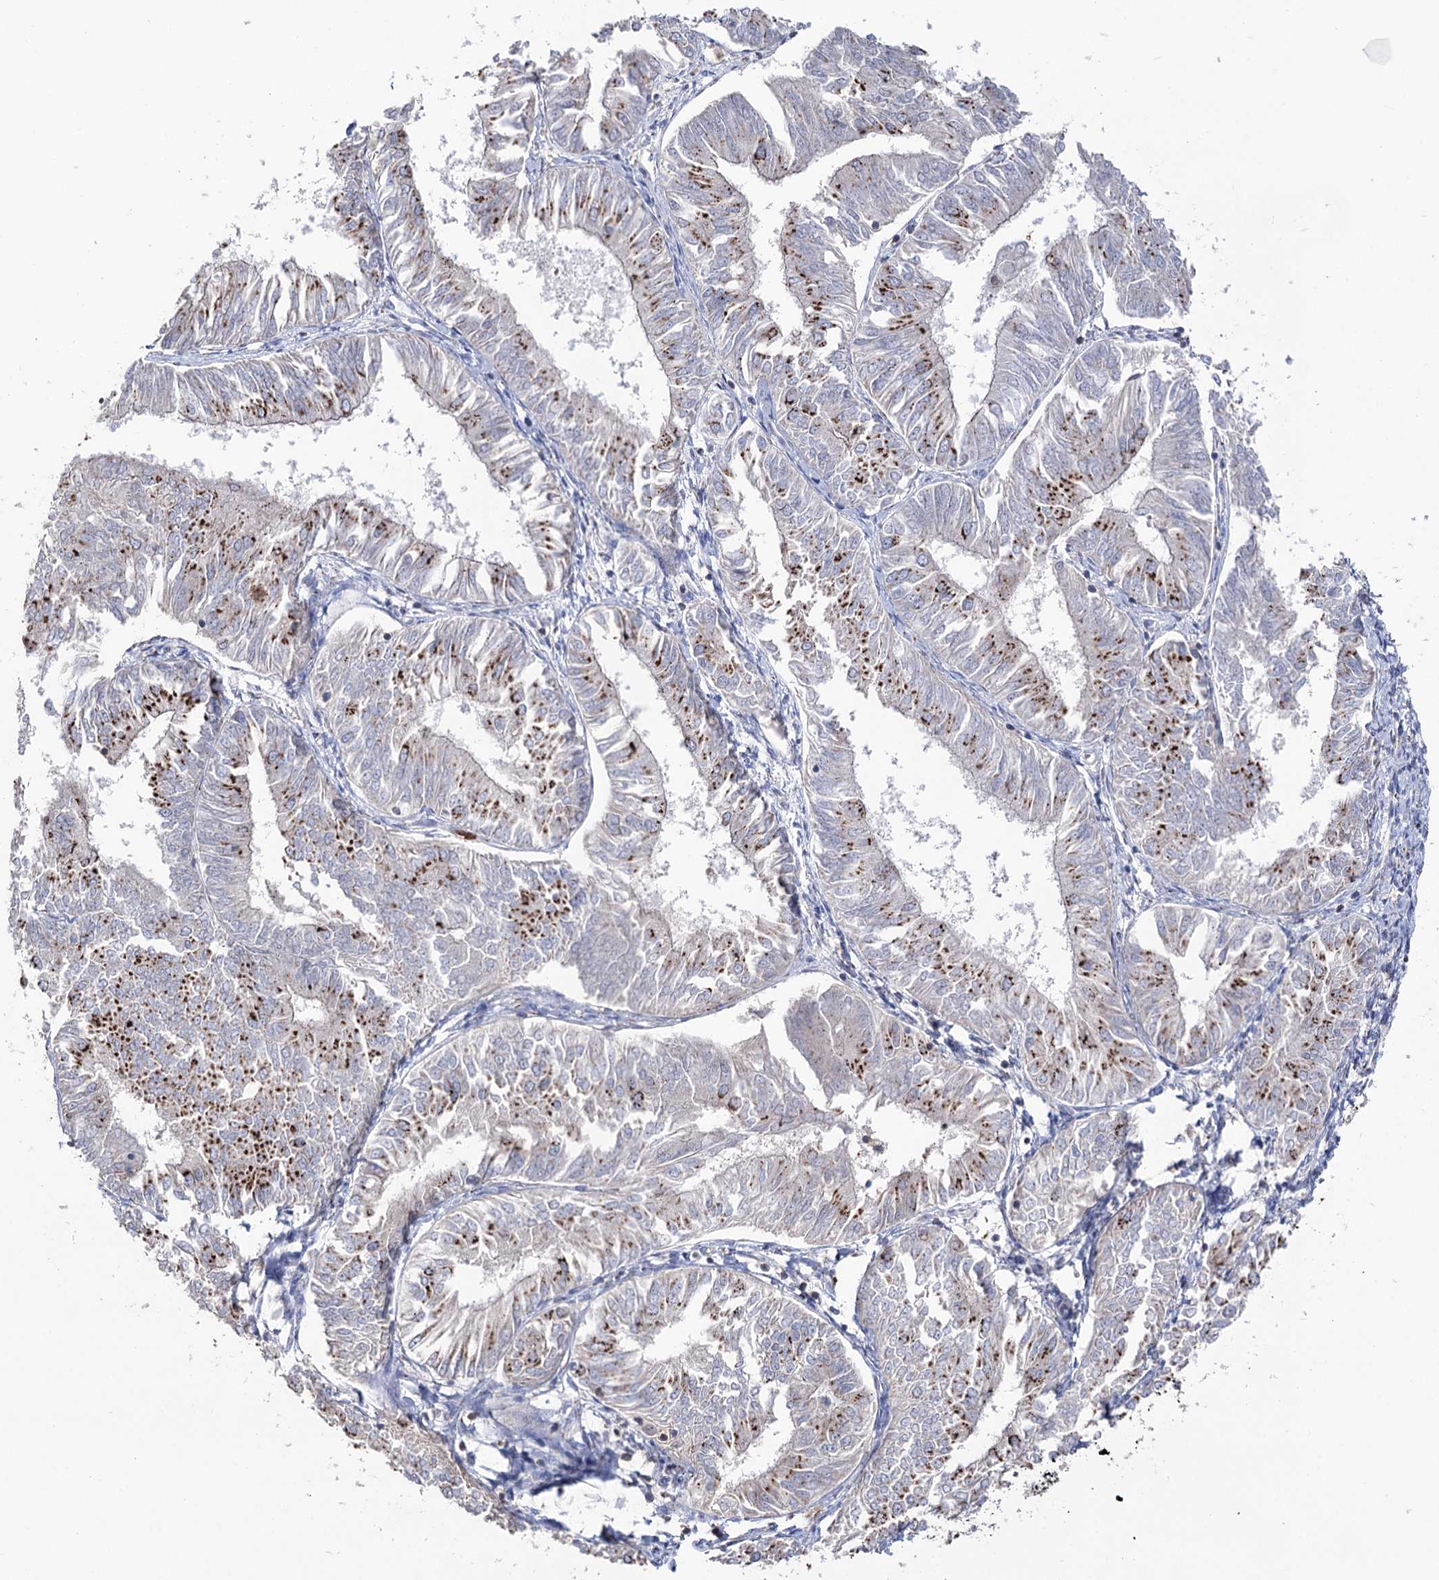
{"staining": {"intensity": "strong", "quantity": "25%-75%", "location": "cytoplasmic/membranous"}, "tissue": "endometrial cancer", "cell_type": "Tumor cells", "image_type": "cancer", "snomed": [{"axis": "morphology", "description": "Adenocarcinoma, NOS"}, {"axis": "topography", "description": "Endometrium"}], "caption": "Immunohistochemistry photomicrograph of human endometrial cancer (adenocarcinoma) stained for a protein (brown), which displays high levels of strong cytoplasmic/membranous expression in about 25%-75% of tumor cells.", "gene": "ARHGAP20", "patient": {"sex": "female", "age": 58}}